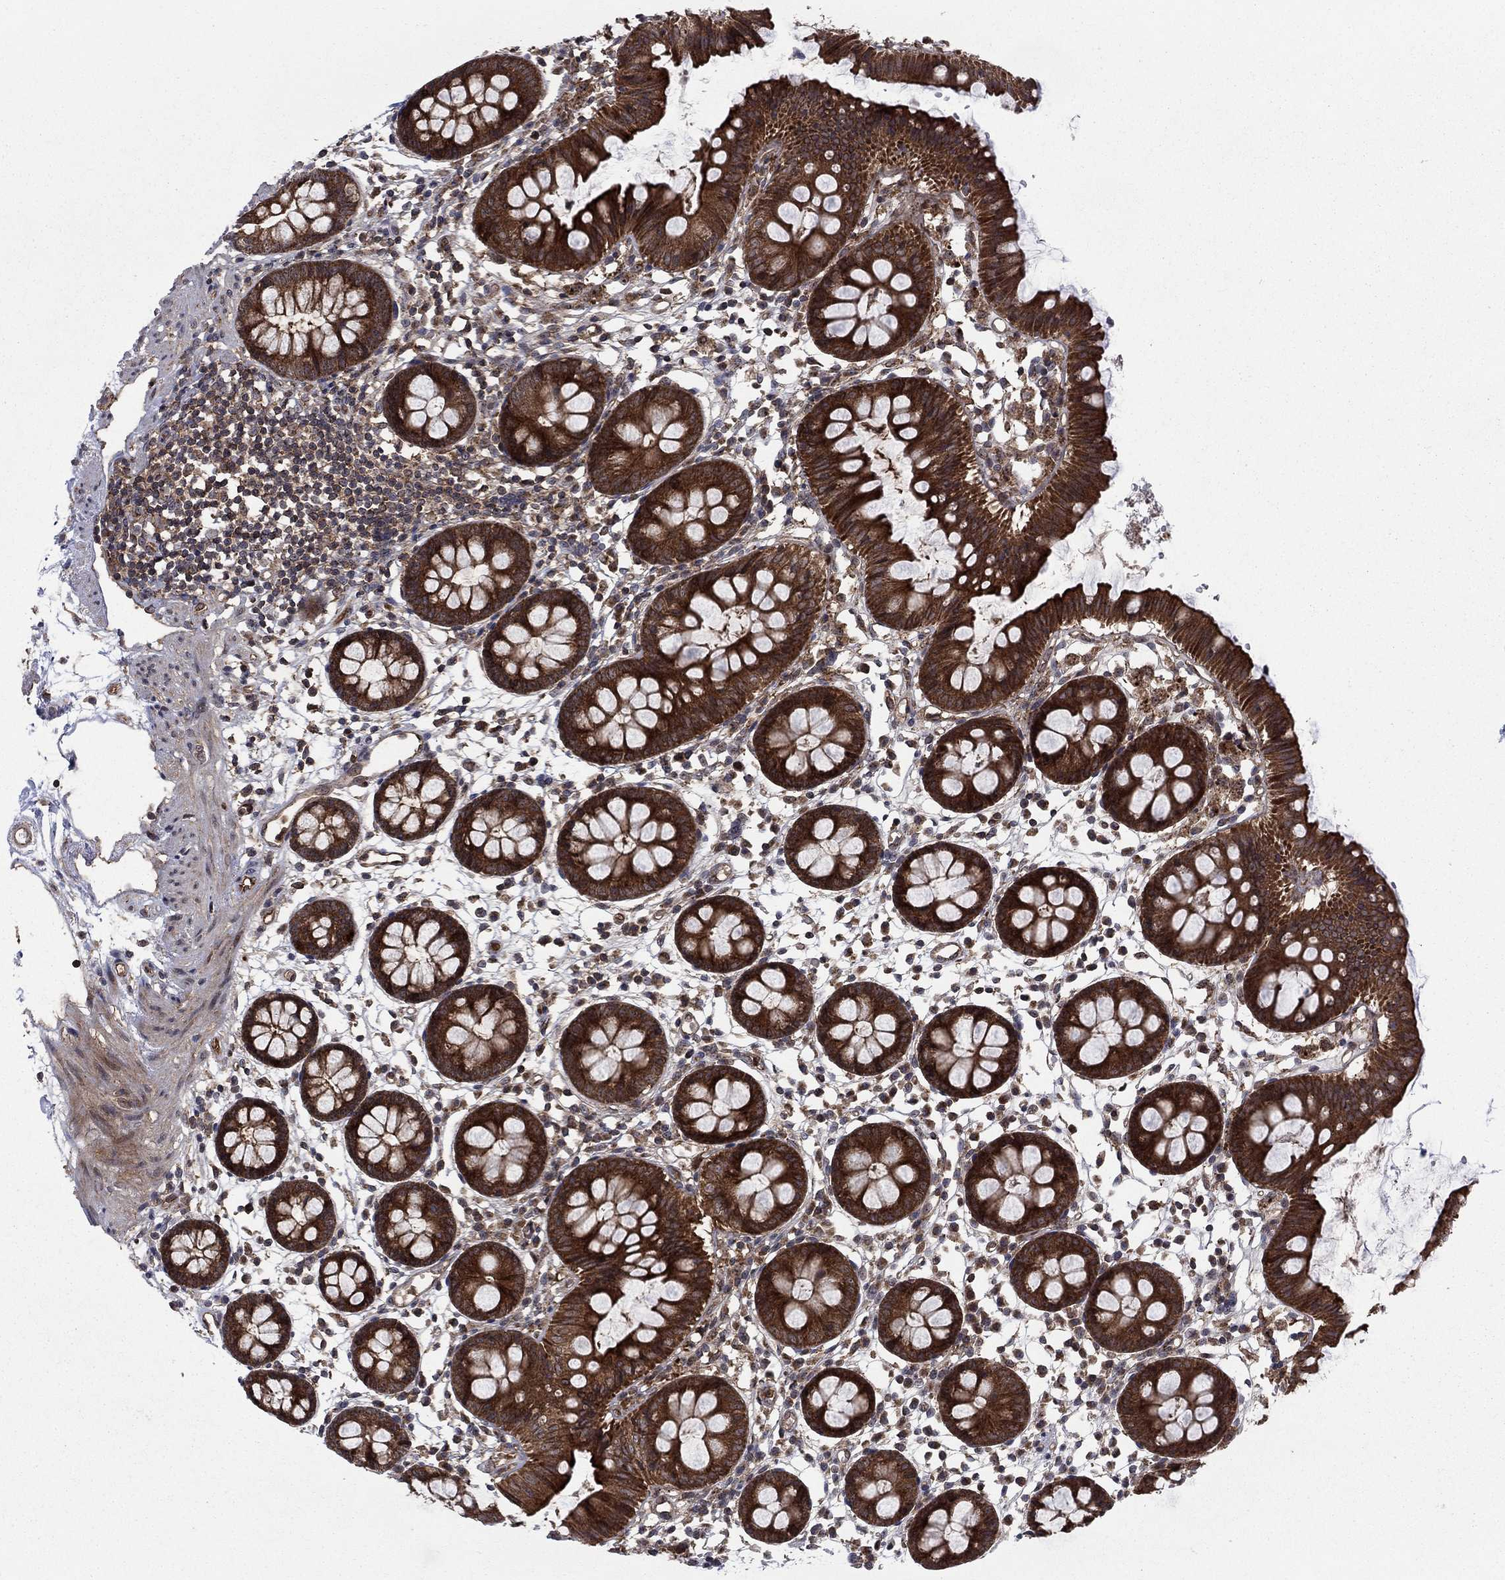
{"staining": {"intensity": "strong", "quantity": ">75%", "location": "cytoplasmic/membranous"}, "tissue": "colon", "cell_type": "Endothelial cells", "image_type": "normal", "snomed": [{"axis": "morphology", "description": "Normal tissue, NOS"}, {"axis": "topography", "description": "Colon"}], "caption": "The histopathology image reveals staining of benign colon, revealing strong cytoplasmic/membranous protein expression (brown color) within endothelial cells. The protein is stained brown, and the nuclei are stained in blue (DAB (3,3'-diaminobenzidine) IHC with brightfield microscopy, high magnification).", "gene": "IFI35", "patient": {"sex": "female", "age": 84}}